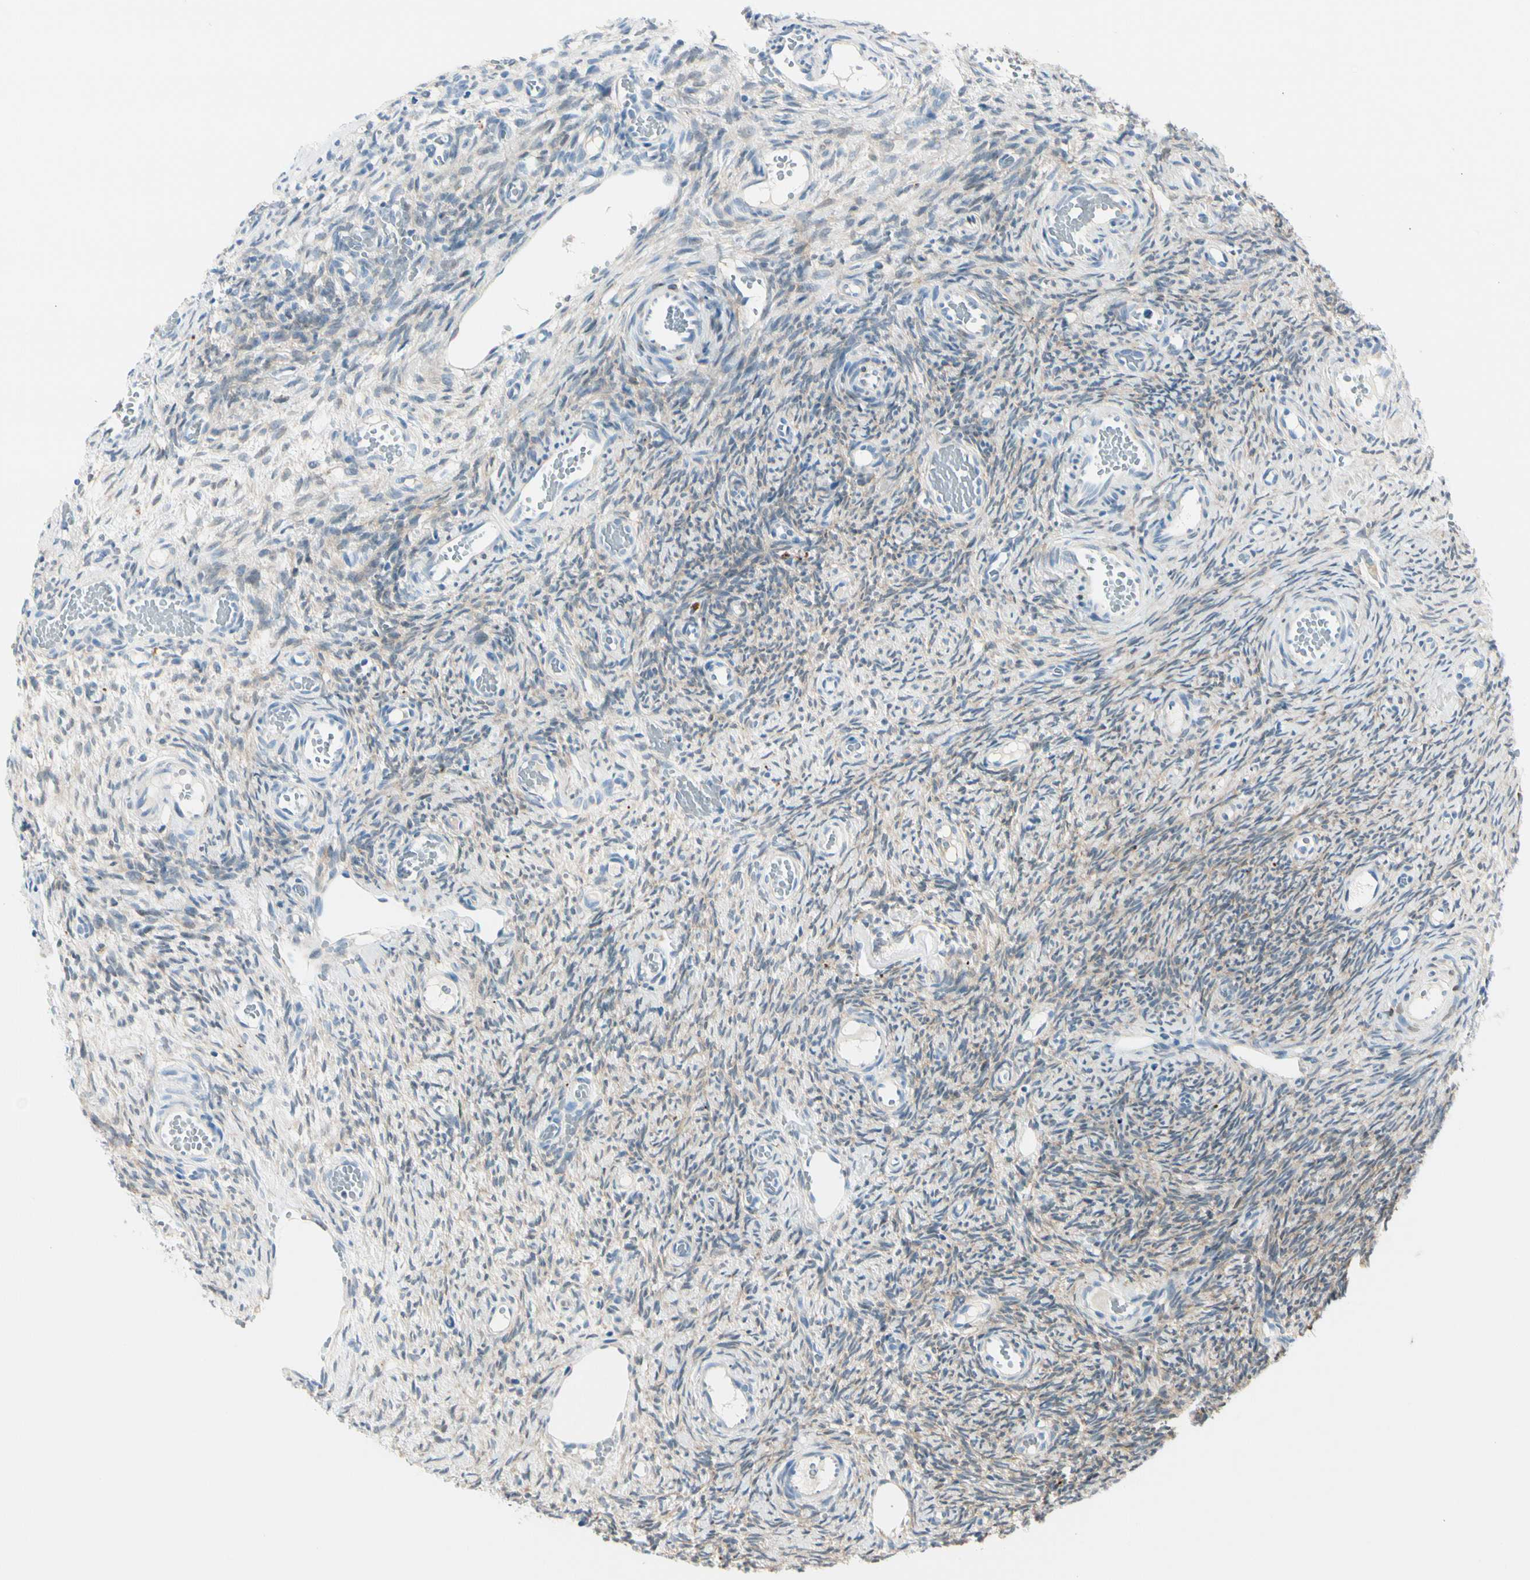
{"staining": {"intensity": "moderate", "quantity": "25%-75%", "location": "cytoplasmic/membranous"}, "tissue": "ovary", "cell_type": "Ovarian stroma cells", "image_type": "normal", "snomed": [{"axis": "morphology", "description": "Normal tissue, NOS"}, {"axis": "topography", "description": "Ovary"}], "caption": "The histopathology image exhibits a brown stain indicating the presence of a protein in the cytoplasmic/membranous of ovarian stroma cells in ovary. The staining was performed using DAB to visualize the protein expression in brown, while the nuclei were stained in blue with hematoxylin (Magnification: 20x).", "gene": "PEBP1", "patient": {"sex": "female", "age": 35}}